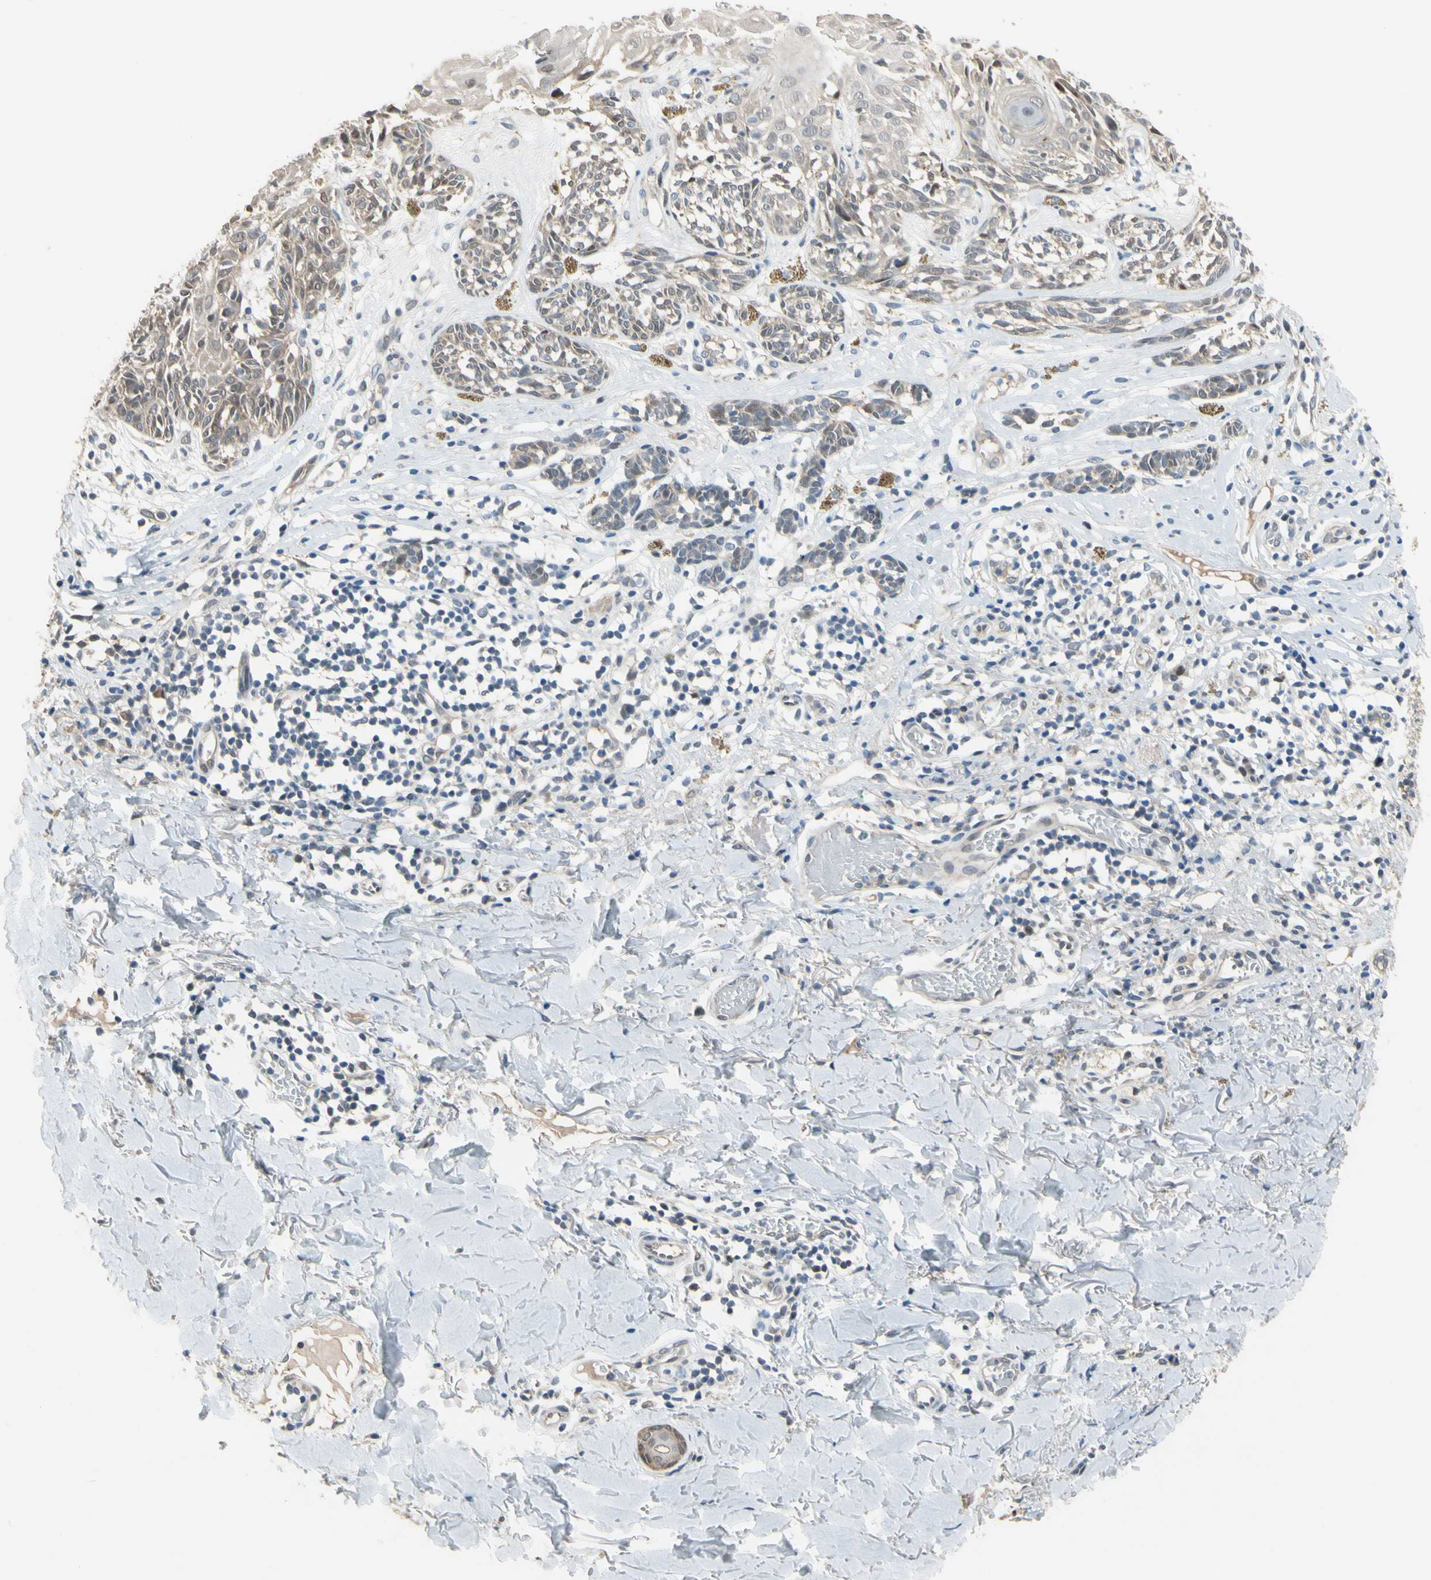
{"staining": {"intensity": "weak", "quantity": "<25%", "location": "nuclear"}, "tissue": "melanoma", "cell_type": "Tumor cells", "image_type": "cancer", "snomed": [{"axis": "morphology", "description": "Malignant melanoma, NOS"}, {"axis": "topography", "description": "Skin"}], "caption": "Malignant melanoma stained for a protein using IHC reveals no positivity tumor cells.", "gene": "HSPA4", "patient": {"sex": "male", "age": 64}}